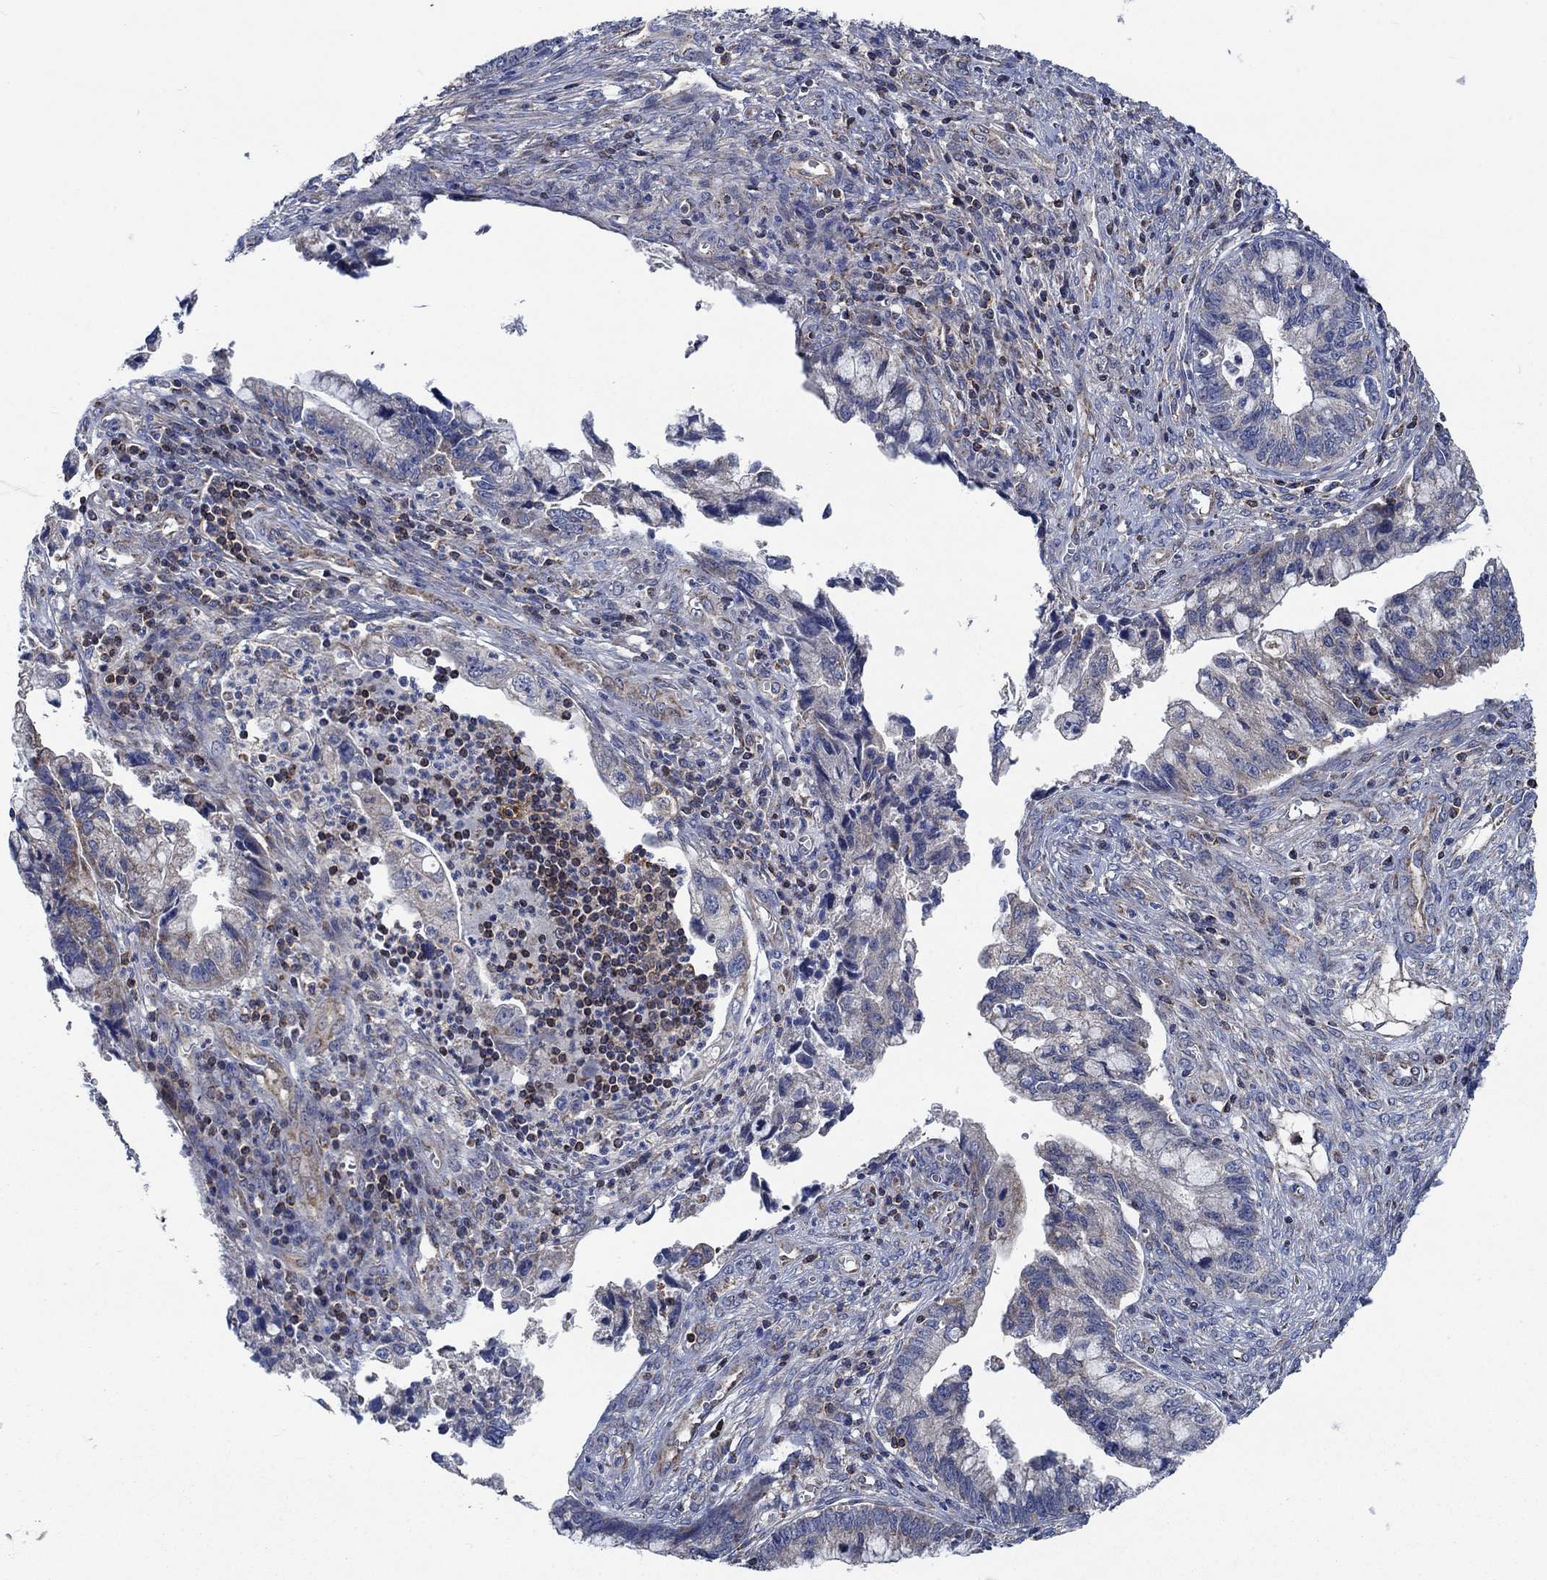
{"staining": {"intensity": "weak", "quantity": "<25%", "location": "cytoplasmic/membranous"}, "tissue": "cervical cancer", "cell_type": "Tumor cells", "image_type": "cancer", "snomed": [{"axis": "morphology", "description": "Adenocarcinoma, NOS"}, {"axis": "topography", "description": "Cervix"}], "caption": "Cervical adenocarcinoma was stained to show a protein in brown. There is no significant positivity in tumor cells.", "gene": "STXBP6", "patient": {"sex": "female", "age": 44}}